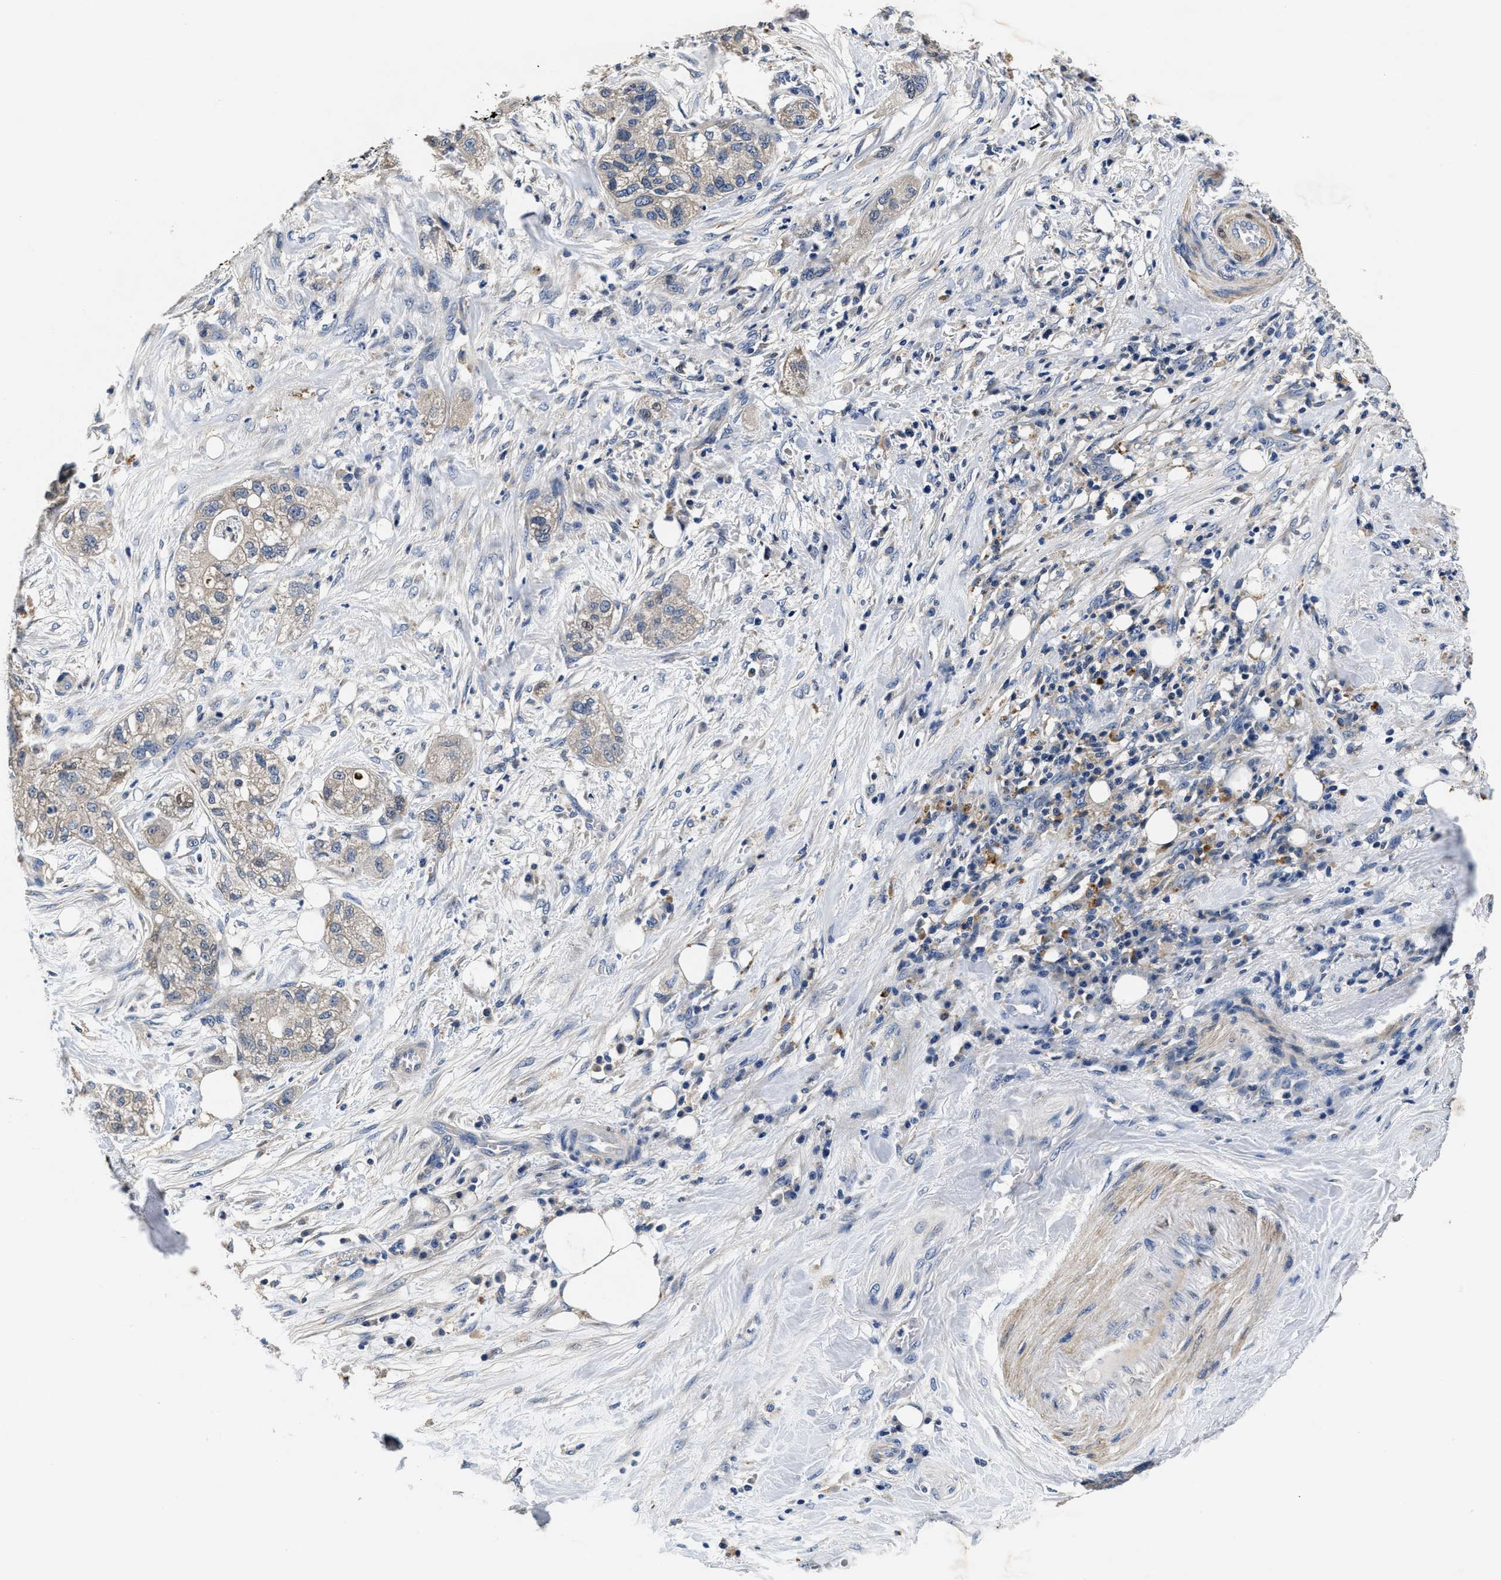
{"staining": {"intensity": "weak", "quantity": "<25%", "location": "cytoplasmic/membranous"}, "tissue": "pancreatic cancer", "cell_type": "Tumor cells", "image_type": "cancer", "snomed": [{"axis": "morphology", "description": "Adenocarcinoma, NOS"}, {"axis": "topography", "description": "Pancreas"}], "caption": "Immunohistochemical staining of pancreatic adenocarcinoma exhibits no significant positivity in tumor cells.", "gene": "ANKIB1", "patient": {"sex": "female", "age": 78}}